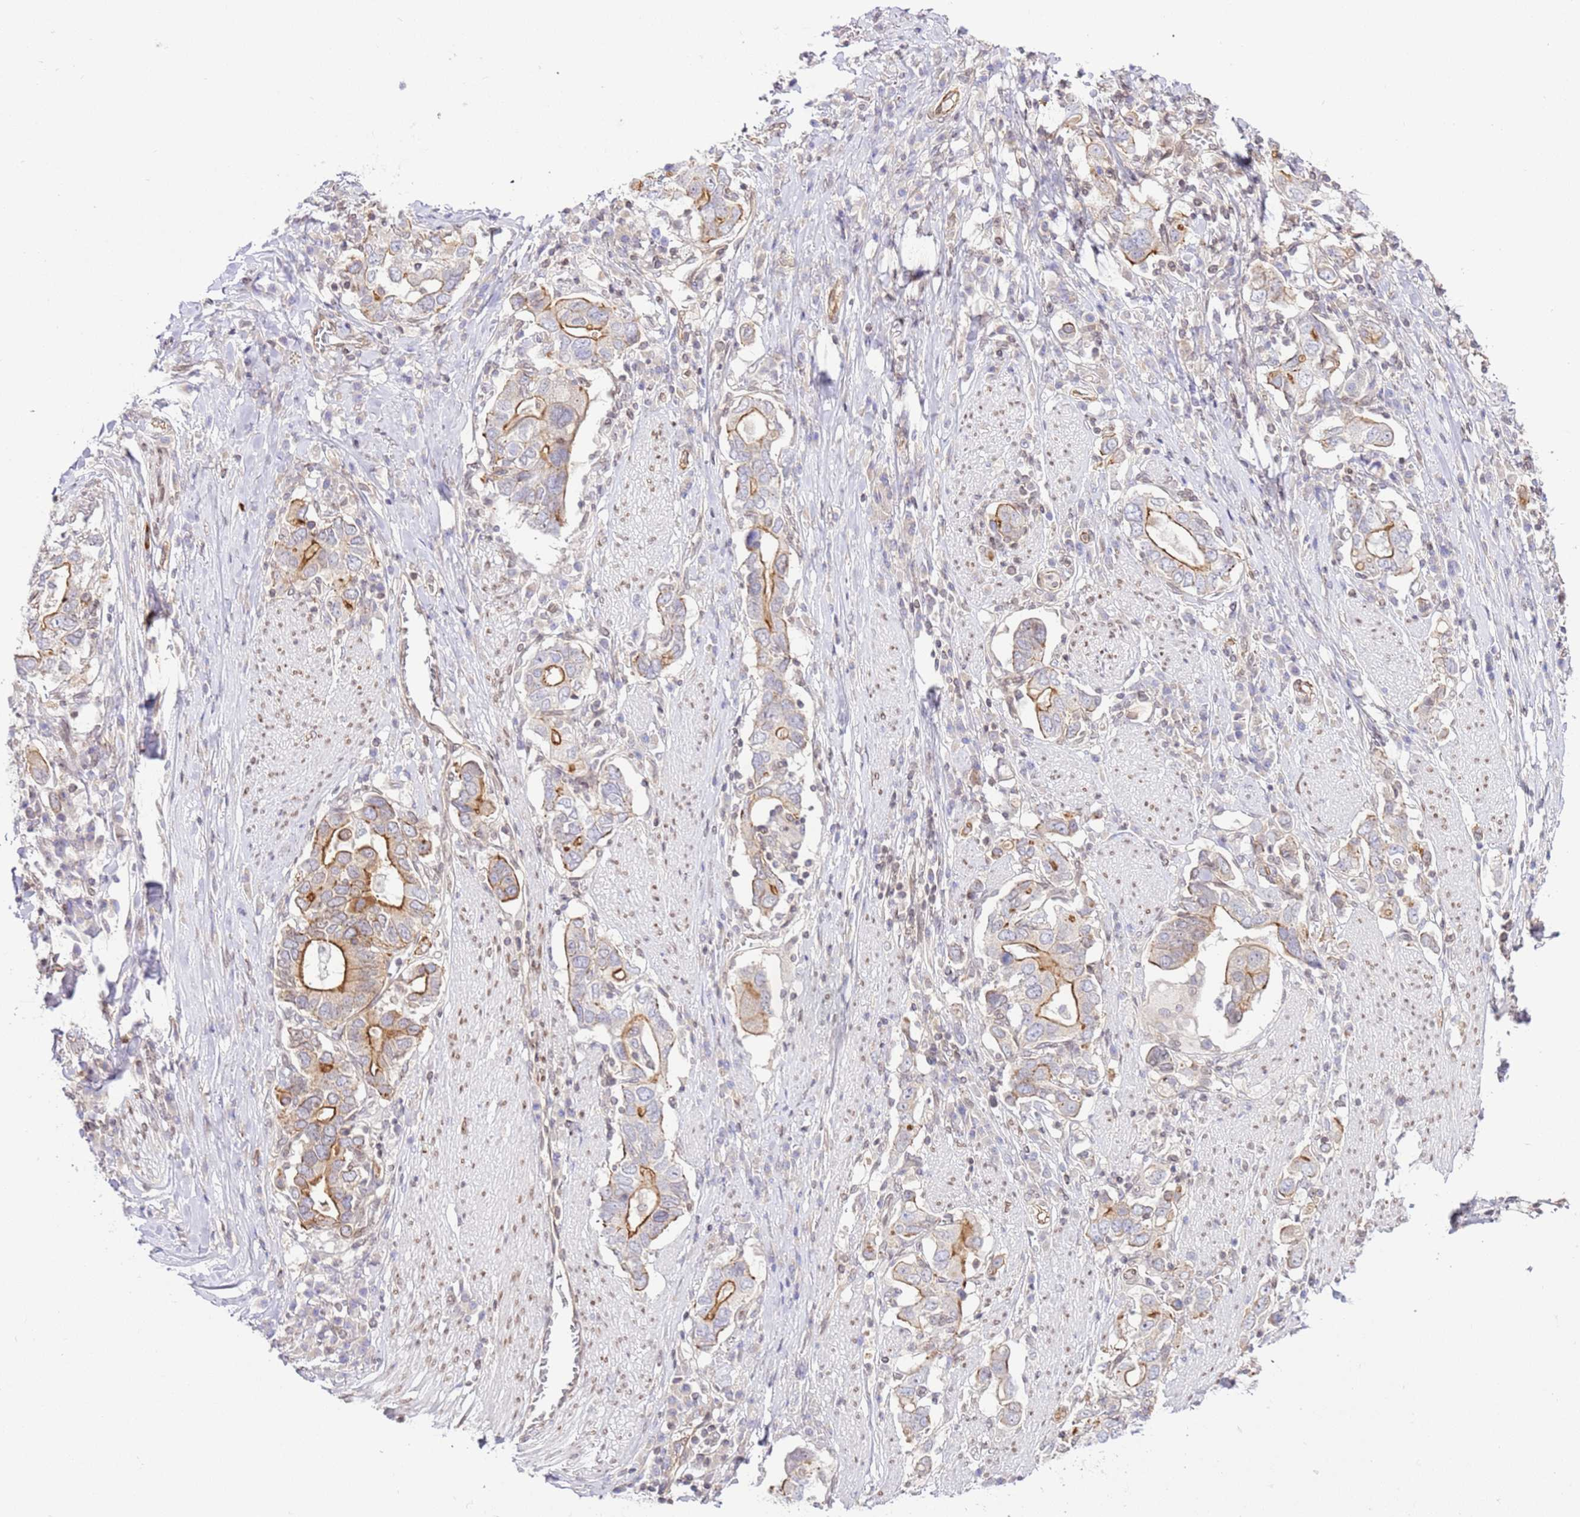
{"staining": {"intensity": "moderate", "quantity": "25%-75%", "location": "cytoplasmic/membranous"}, "tissue": "stomach cancer", "cell_type": "Tumor cells", "image_type": "cancer", "snomed": [{"axis": "morphology", "description": "Adenocarcinoma, NOS"}, {"axis": "topography", "description": "Stomach, upper"}, {"axis": "topography", "description": "Stomach"}], "caption": "Stomach adenocarcinoma was stained to show a protein in brown. There is medium levels of moderate cytoplasmic/membranous expression in approximately 25%-75% of tumor cells.", "gene": "TRIM37", "patient": {"sex": "male", "age": 62}}